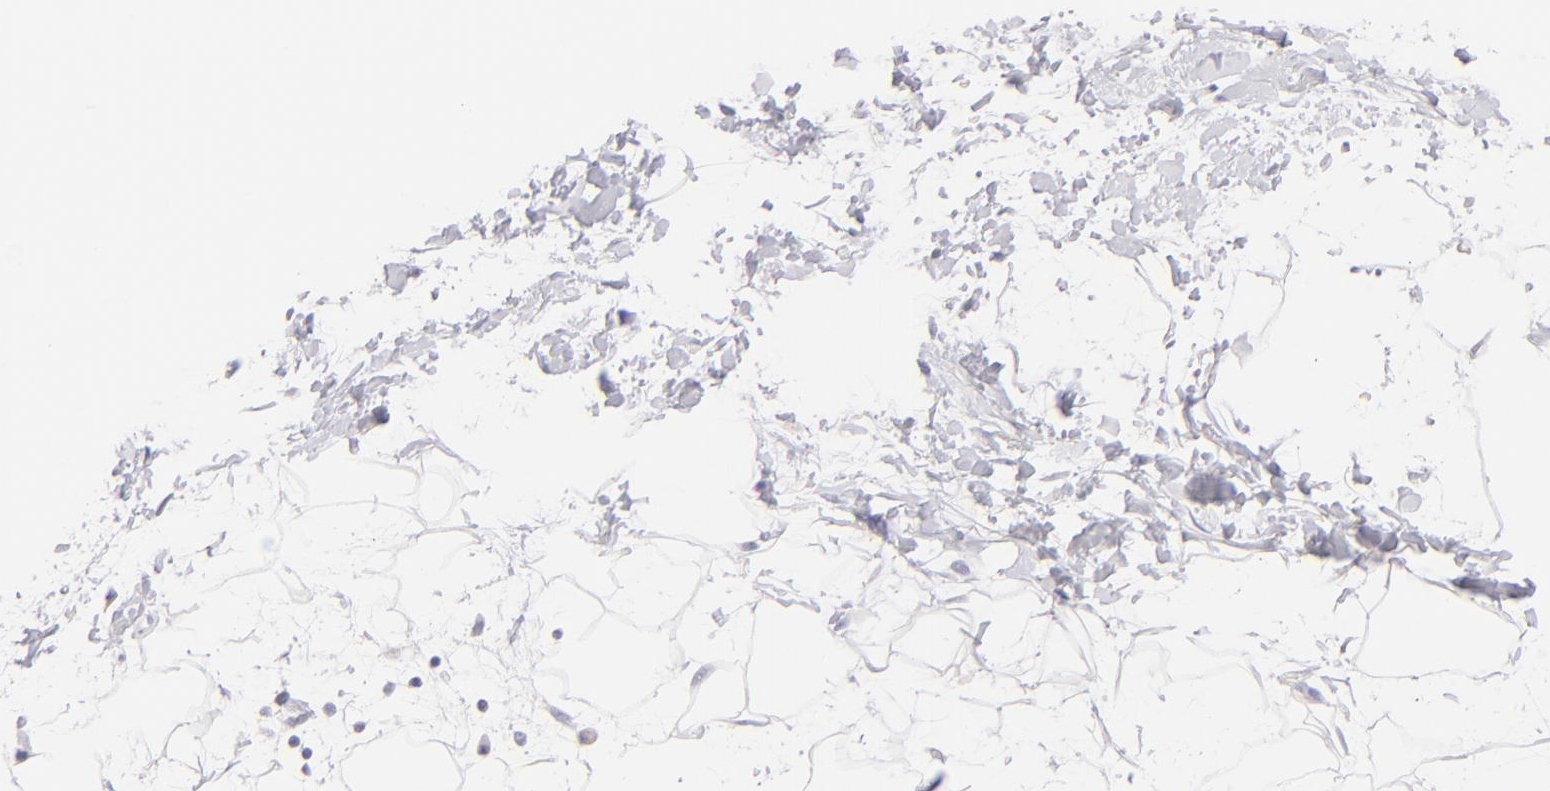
{"staining": {"intensity": "negative", "quantity": "none", "location": "none"}, "tissue": "adipose tissue", "cell_type": "Adipocytes", "image_type": "normal", "snomed": [{"axis": "morphology", "description": "Normal tissue, NOS"}, {"axis": "topography", "description": "Soft tissue"}], "caption": "Normal adipose tissue was stained to show a protein in brown. There is no significant positivity in adipocytes. (DAB immunohistochemistry (IHC), high magnification).", "gene": "CLDN4", "patient": {"sex": "male", "age": 72}}